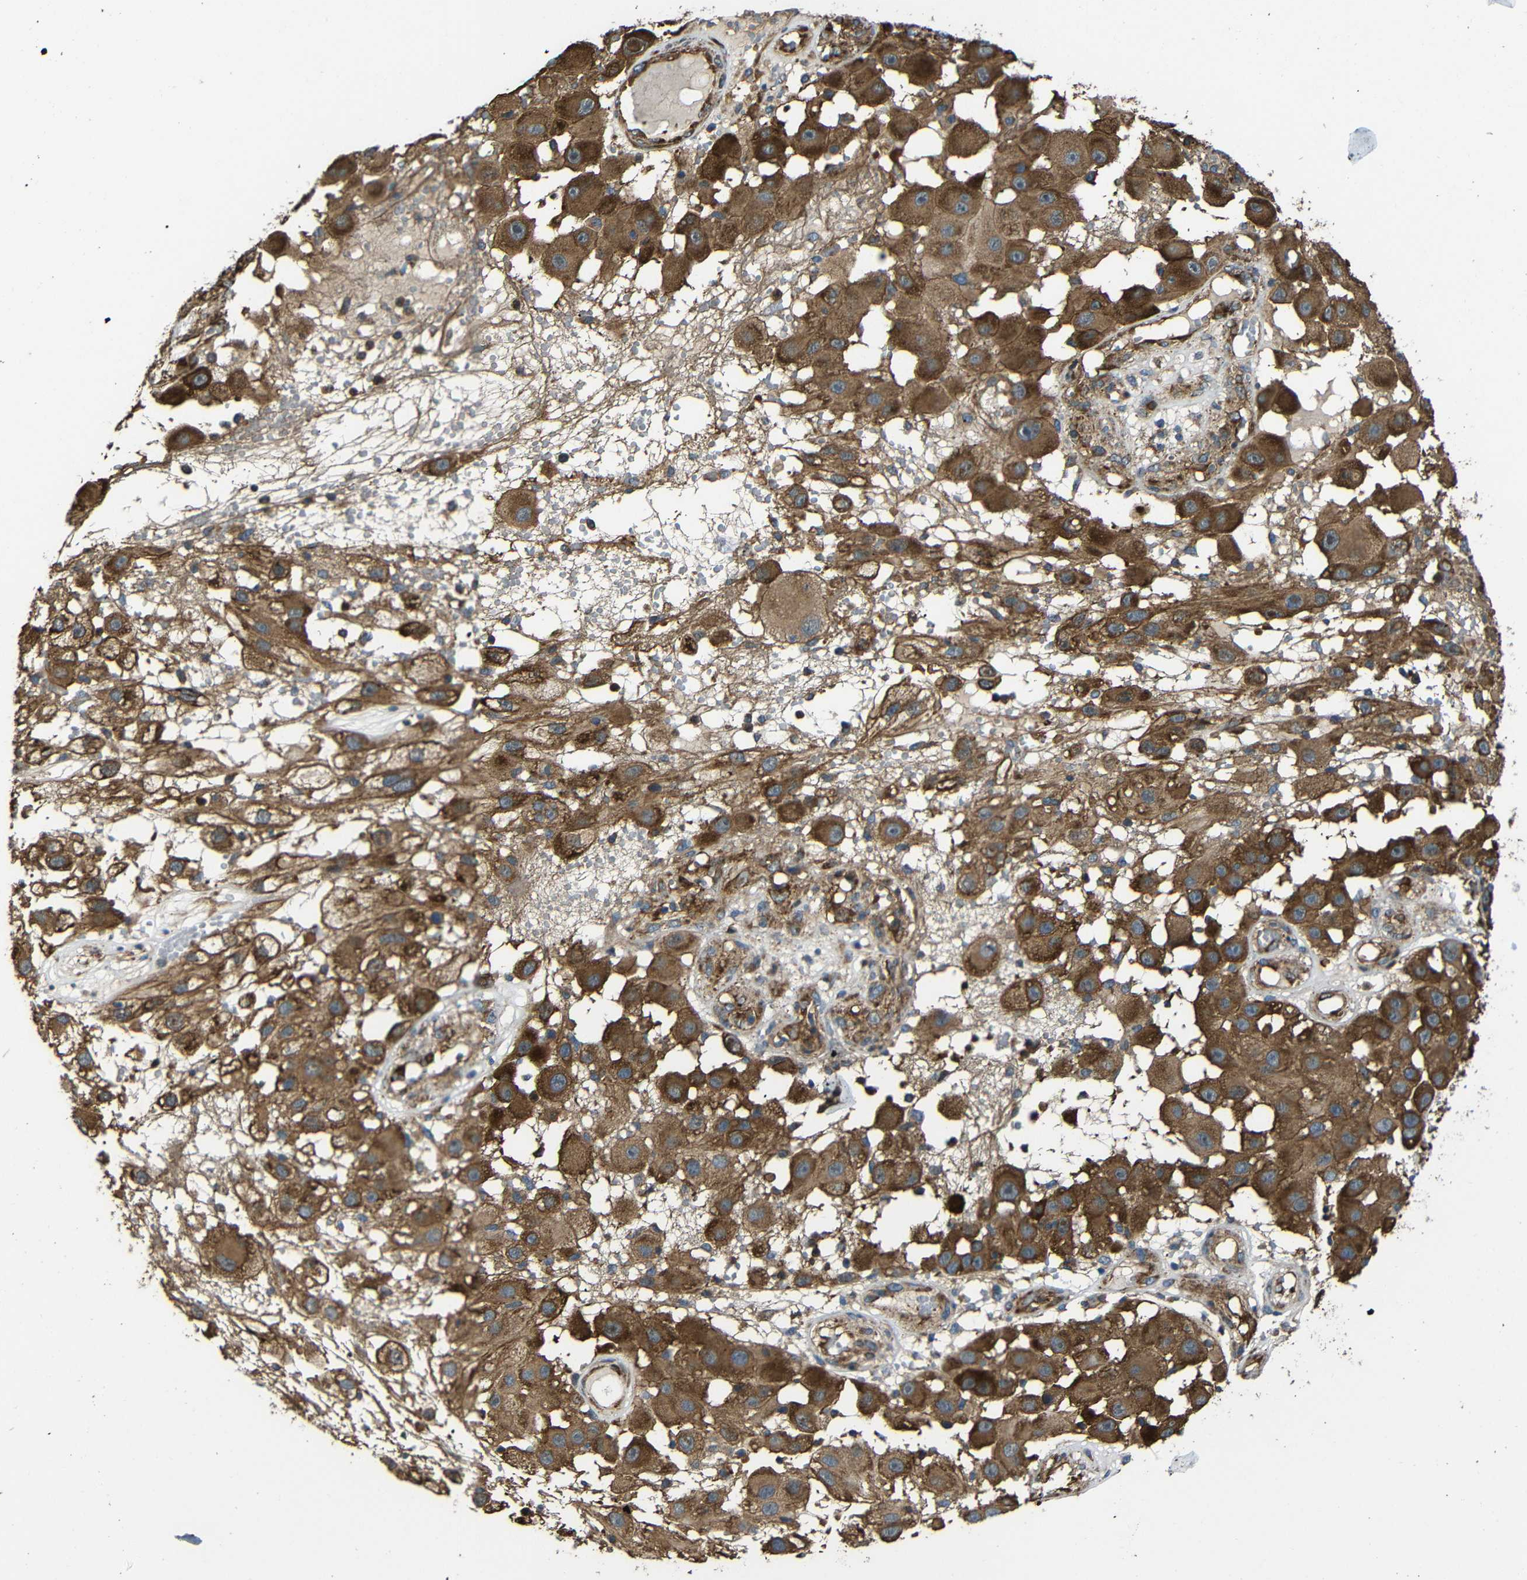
{"staining": {"intensity": "moderate", "quantity": ">75%", "location": "cytoplasmic/membranous"}, "tissue": "melanoma", "cell_type": "Tumor cells", "image_type": "cancer", "snomed": [{"axis": "morphology", "description": "Malignant melanoma, NOS"}, {"axis": "topography", "description": "Skin"}], "caption": "High-power microscopy captured an immunohistochemistry photomicrograph of melanoma, revealing moderate cytoplasmic/membranous expression in about >75% of tumor cells.", "gene": "PTCH1", "patient": {"sex": "female", "age": 81}}